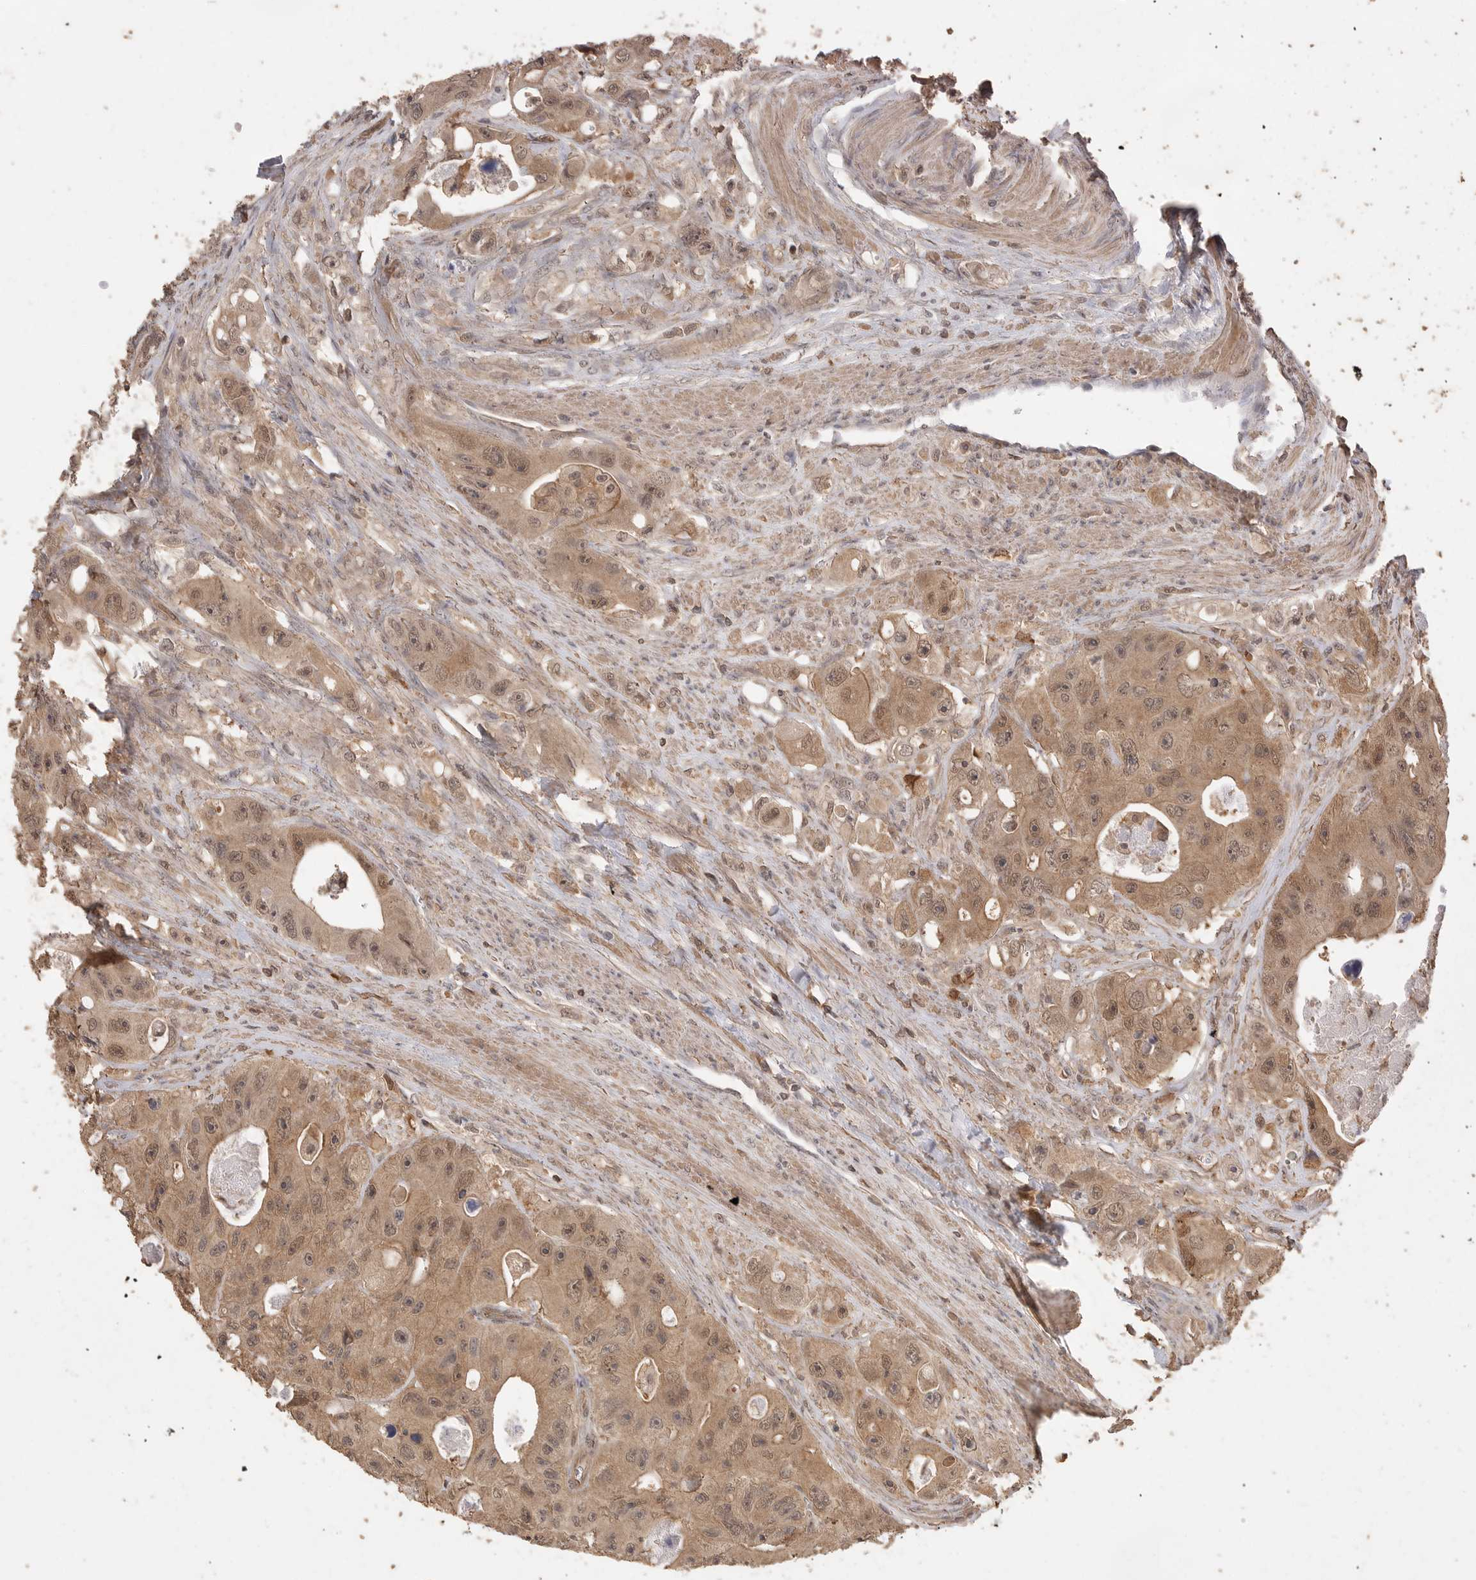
{"staining": {"intensity": "moderate", "quantity": ">75%", "location": "cytoplasmic/membranous,nuclear"}, "tissue": "colorectal cancer", "cell_type": "Tumor cells", "image_type": "cancer", "snomed": [{"axis": "morphology", "description": "Adenocarcinoma, NOS"}, {"axis": "topography", "description": "Colon"}], "caption": "Human colorectal cancer stained for a protein (brown) displays moderate cytoplasmic/membranous and nuclear positive staining in about >75% of tumor cells.", "gene": "MAP2K1", "patient": {"sex": "female", "age": 46}}